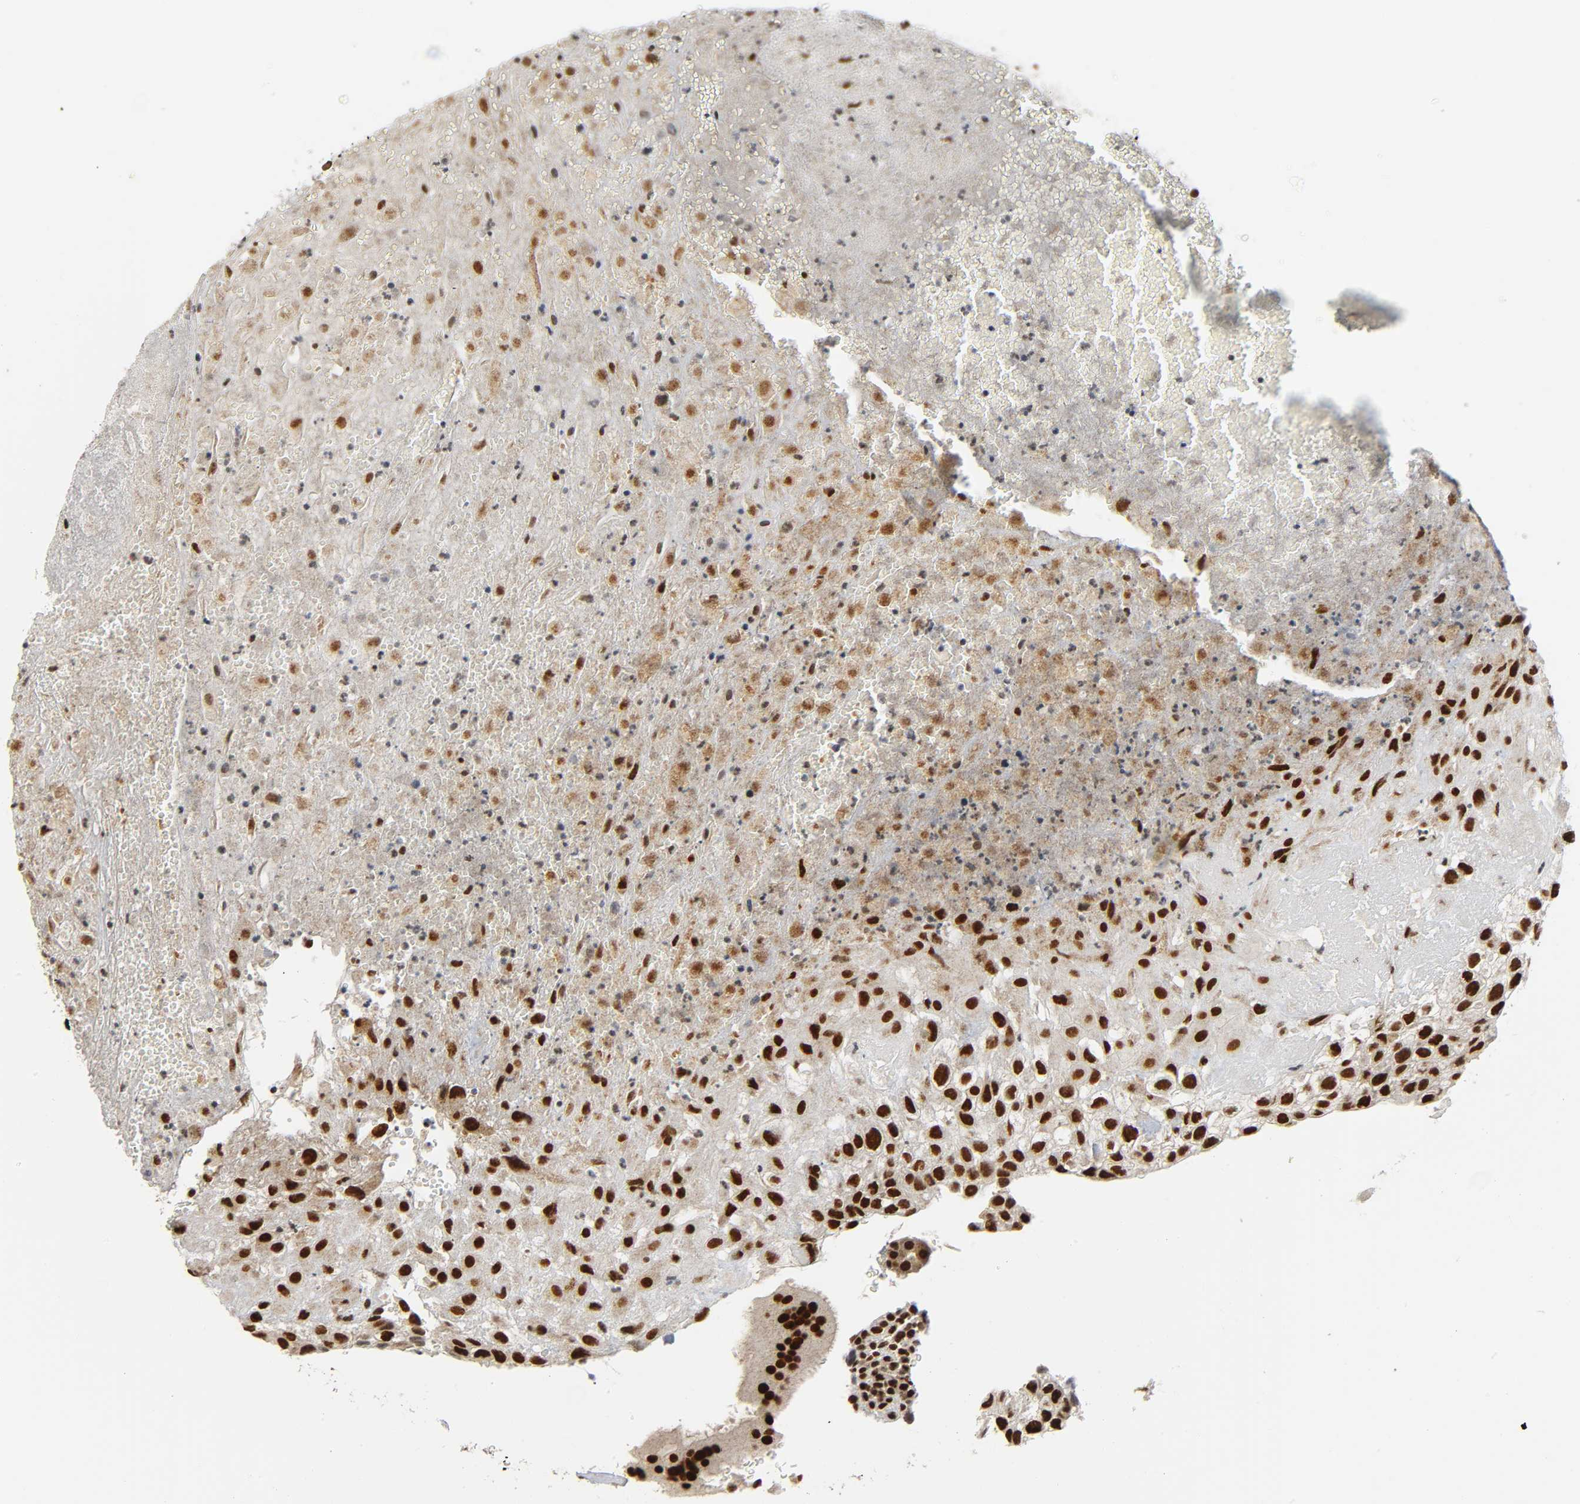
{"staining": {"intensity": "strong", "quantity": ">75%", "location": "nuclear"}, "tissue": "placenta", "cell_type": "Decidual cells", "image_type": "normal", "snomed": [{"axis": "morphology", "description": "Normal tissue, NOS"}, {"axis": "topography", "description": "Placenta"}], "caption": "This photomicrograph displays normal placenta stained with immunohistochemistry to label a protein in brown. The nuclear of decidual cells show strong positivity for the protein. Nuclei are counter-stained blue.", "gene": "CDK9", "patient": {"sex": "female", "age": 19}}